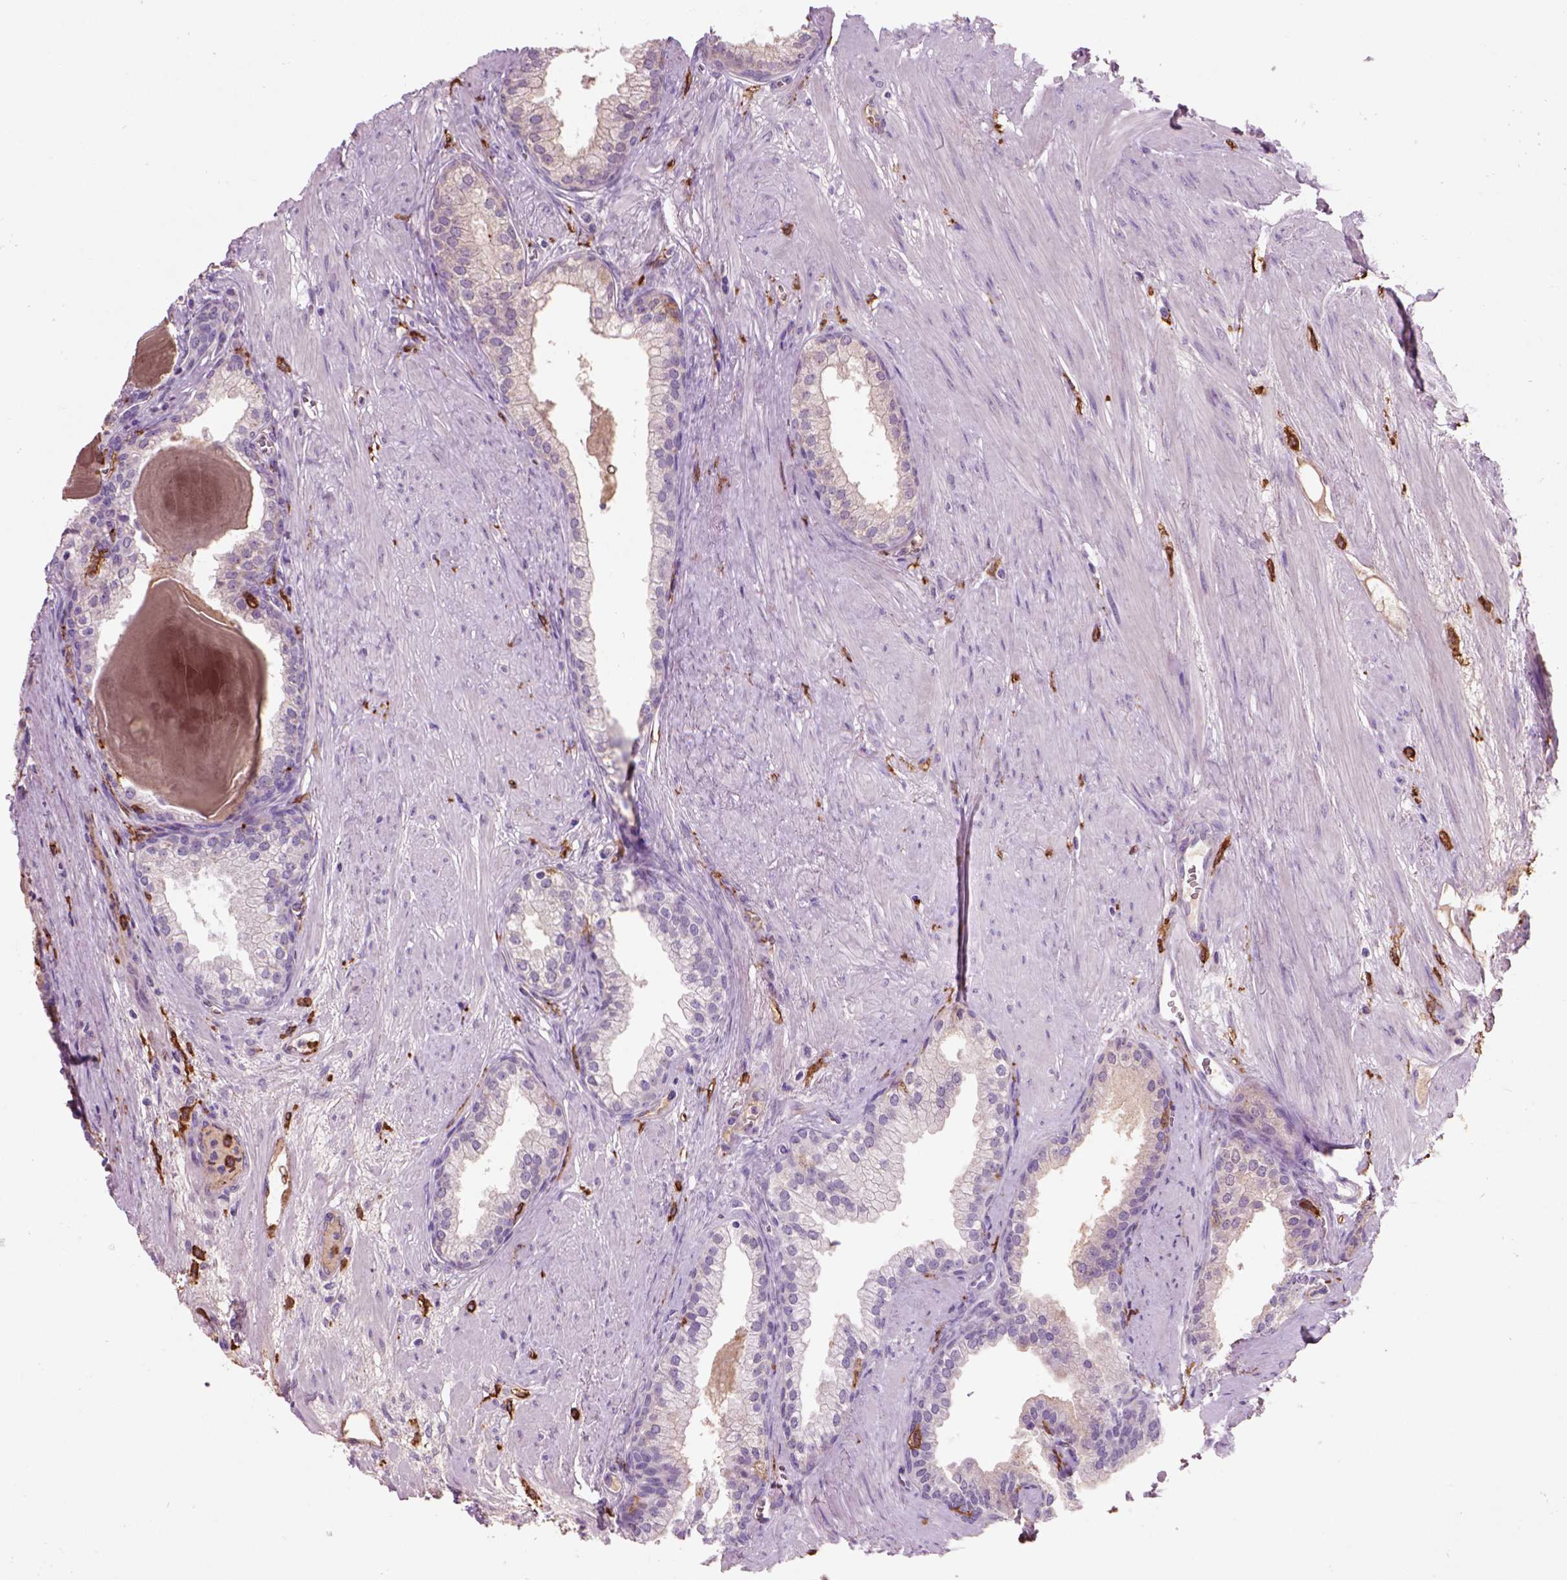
{"staining": {"intensity": "negative", "quantity": "none", "location": "none"}, "tissue": "prostate cancer", "cell_type": "Tumor cells", "image_type": "cancer", "snomed": [{"axis": "morphology", "description": "Adenocarcinoma, NOS"}, {"axis": "topography", "description": "Prostate"}], "caption": "Tumor cells are negative for brown protein staining in adenocarcinoma (prostate).", "gene": "CD14", "patient": {"sex": "male", "age": 69}}